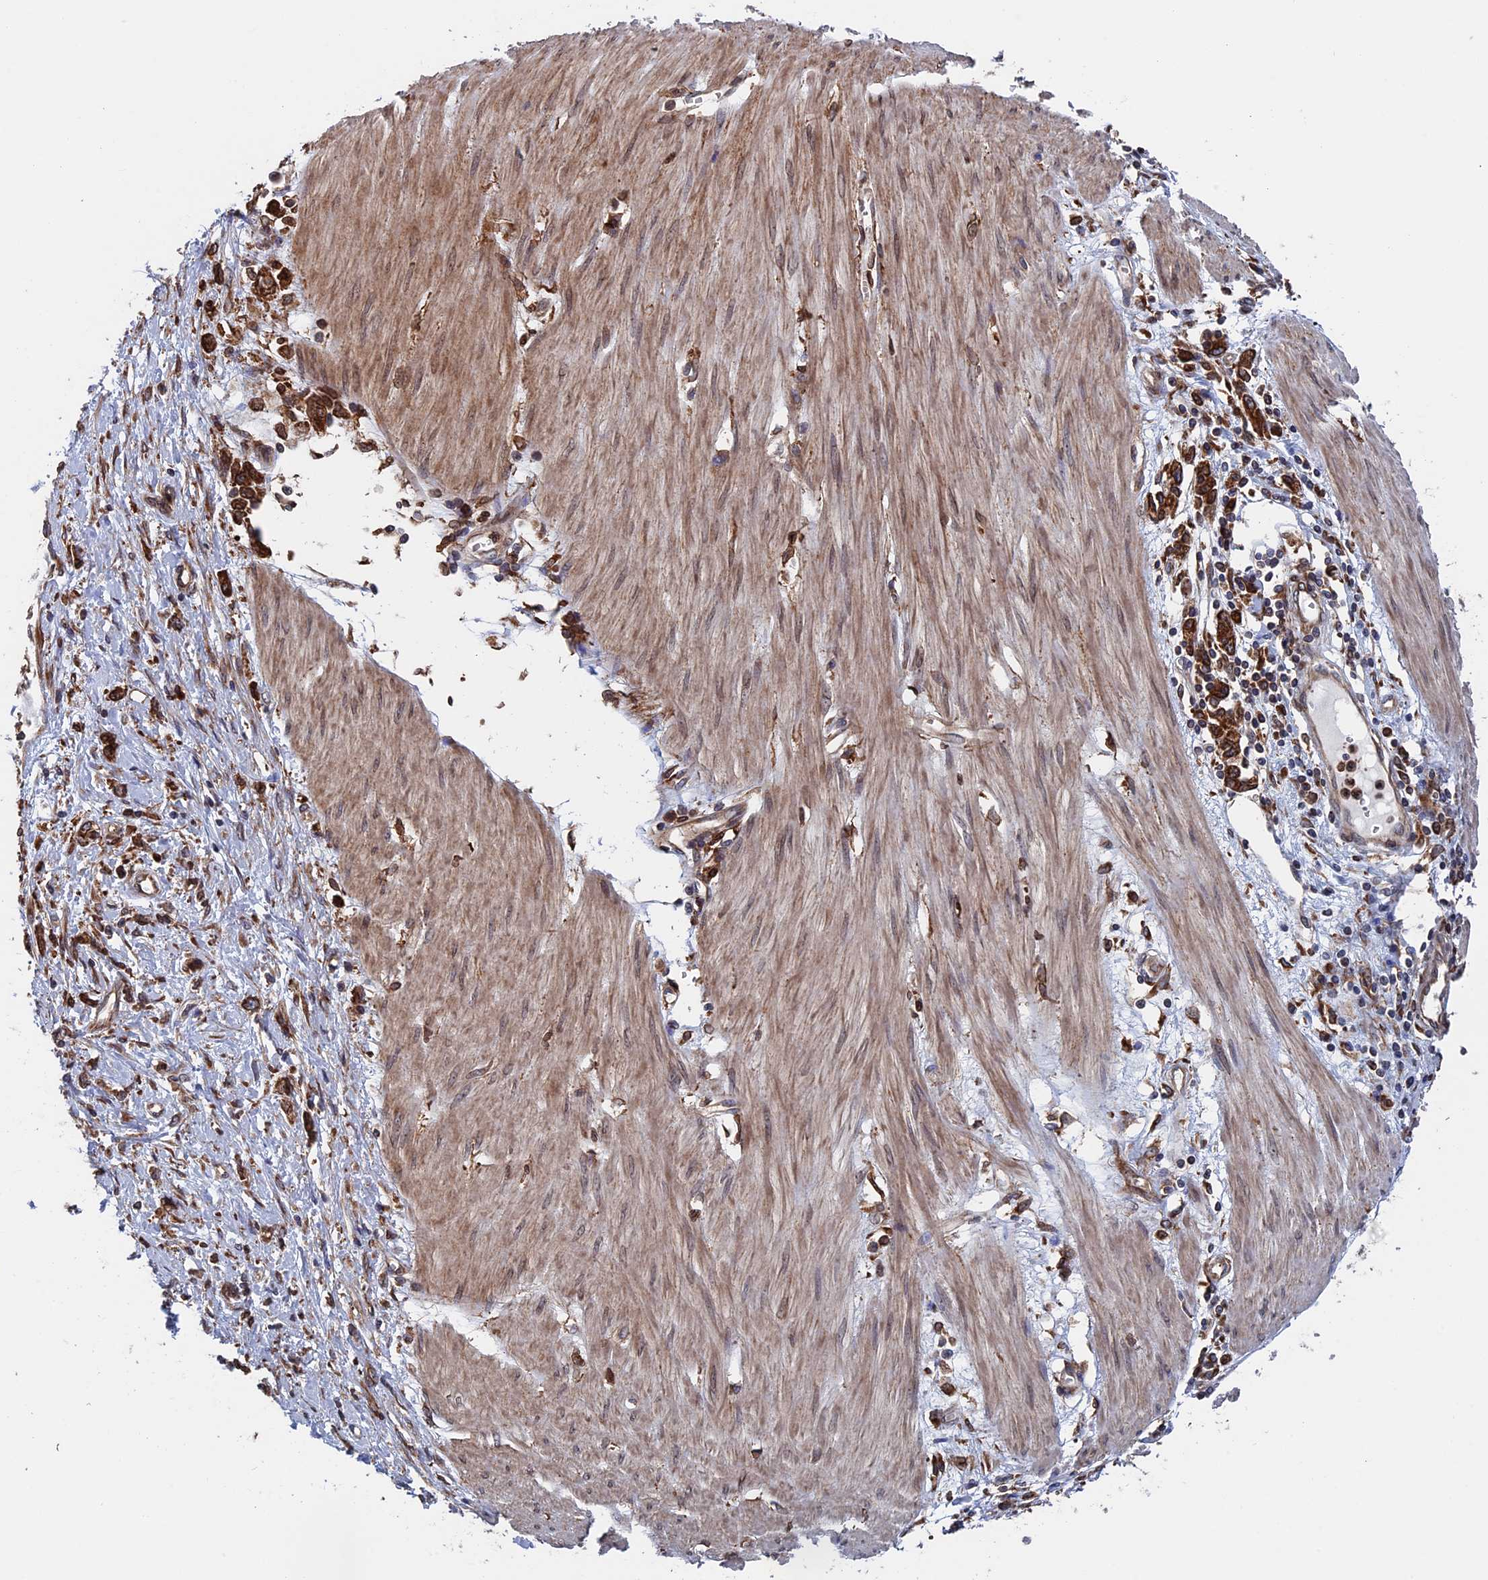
{"staining": {"intensity": "strong", "quantity": ">75%", "location": "cytoplasmic/membranous"}, "tissue": "stomach cancer", "cell_type": "Tumor cells", "image_type": "cancer", "snomed": [{"axis": "morphology", "description": "Adenocarcinoma, NOS"}, {"axis": "topography", "description": "Stomach"}], "caption": "An IHC photomicrograph of tumor tissue is shown. Protein staining in brown labels strong cytoplasmic/membranous positivity in stomach cancer (adenocarcinoma) within tumor cells.", "gene": "RPUSD1", "patient": {"sex": "female", "age": 76}}